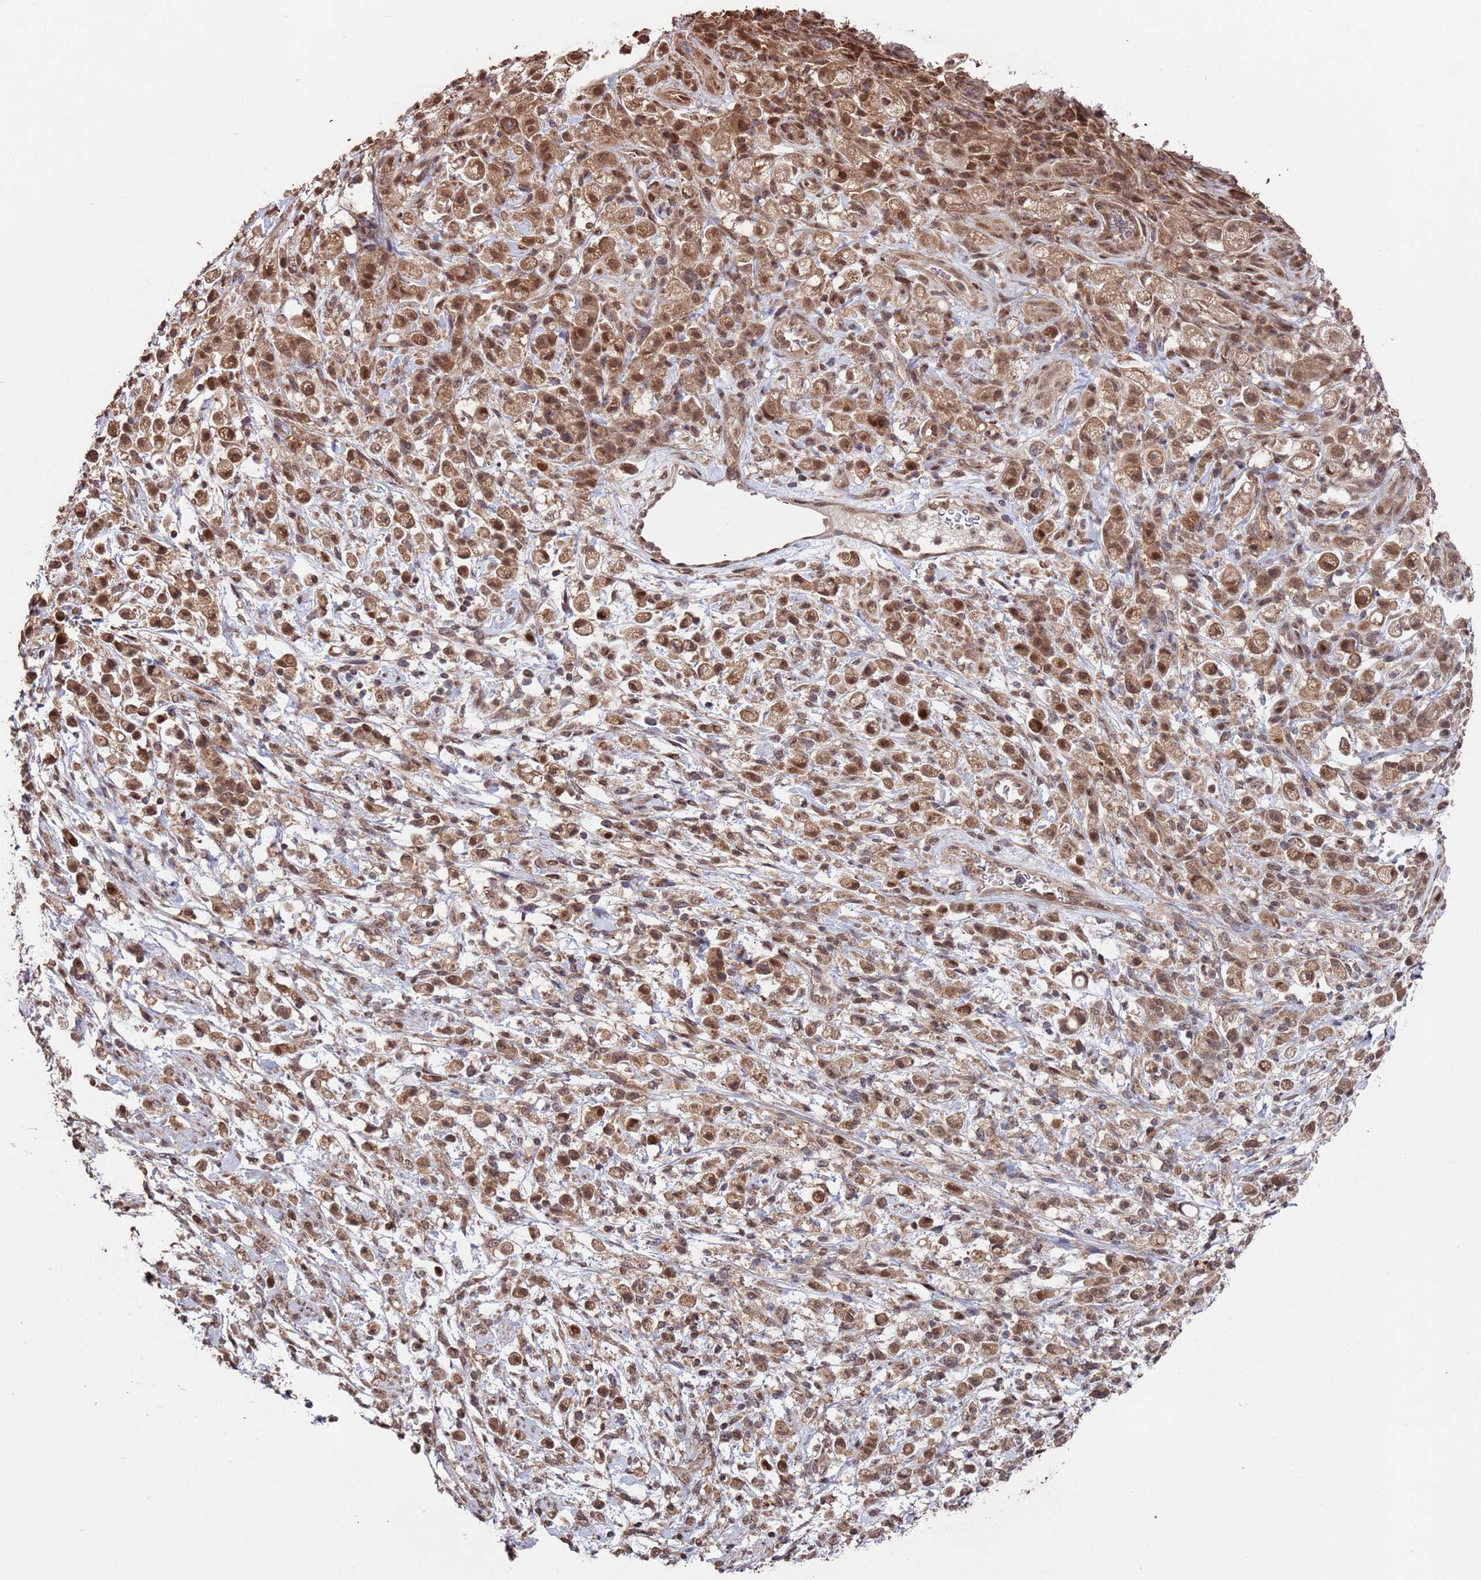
{"staining": {"intensity": "moderate", "quantity": ">75%", "location": "cytoplasmic/membranous,nuclear"}, "tissue": "stomach cancer", "cell_type": "Tumor cells", "image_type": "cancer", "snomed": [{"axis": "morphology", "description": "Adenocarcinoma, NOS"}, {"axis": "topography", "description": "Stomach"}], "caption": "Stomach adenocarcinoma stained with a brown dye displays moderate cytoplasmic/membranous and nuclear positive positivity in approximately >75% of tumor cells.", "gene": "PRR7", "patient": {"sex": "female", "age": 60}}